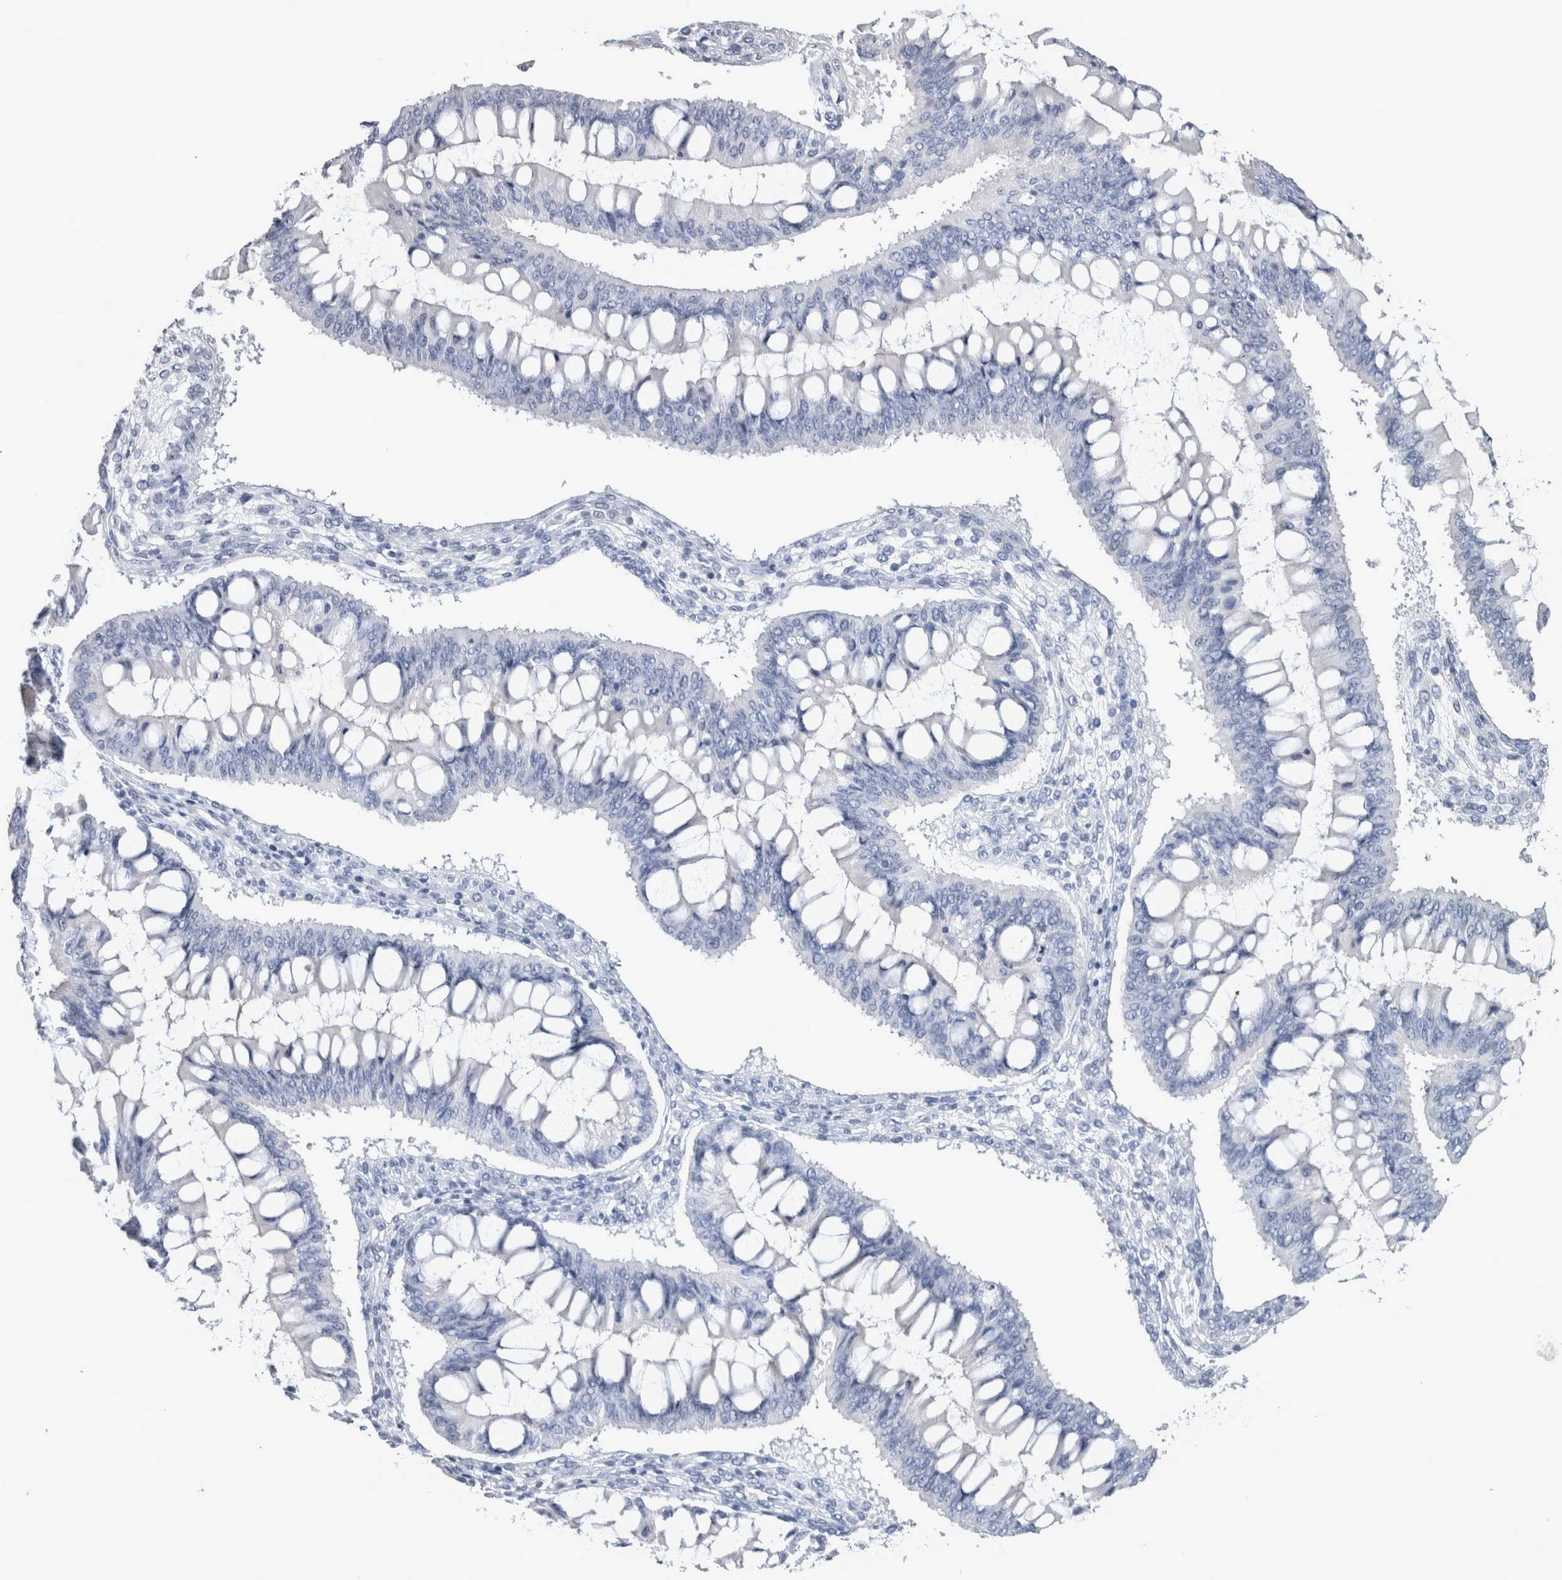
{"staining": {"intensity": "negative", "quantity": "none", "location": "none"}, "tissue": "ovarian cancer", "cell_type": "Tumor cells", "image_type": "cancer", "snomed": [{"axis": "morphology", "description": "Cystadenocarcinoma, mucinous, NOS"}, {"axis": "topography", "description": "Ovary"}], "caption": "Immunohistochemical staining of ovarian cancer (mucinous cystadenocarcinoma) exhibits no significant expression in tumor cells. (Brightfield microscopy of DAB immunohistochemistry at high magnification).", "gene": "MSMB", "patient": {"sex": "female", "age": 73}}